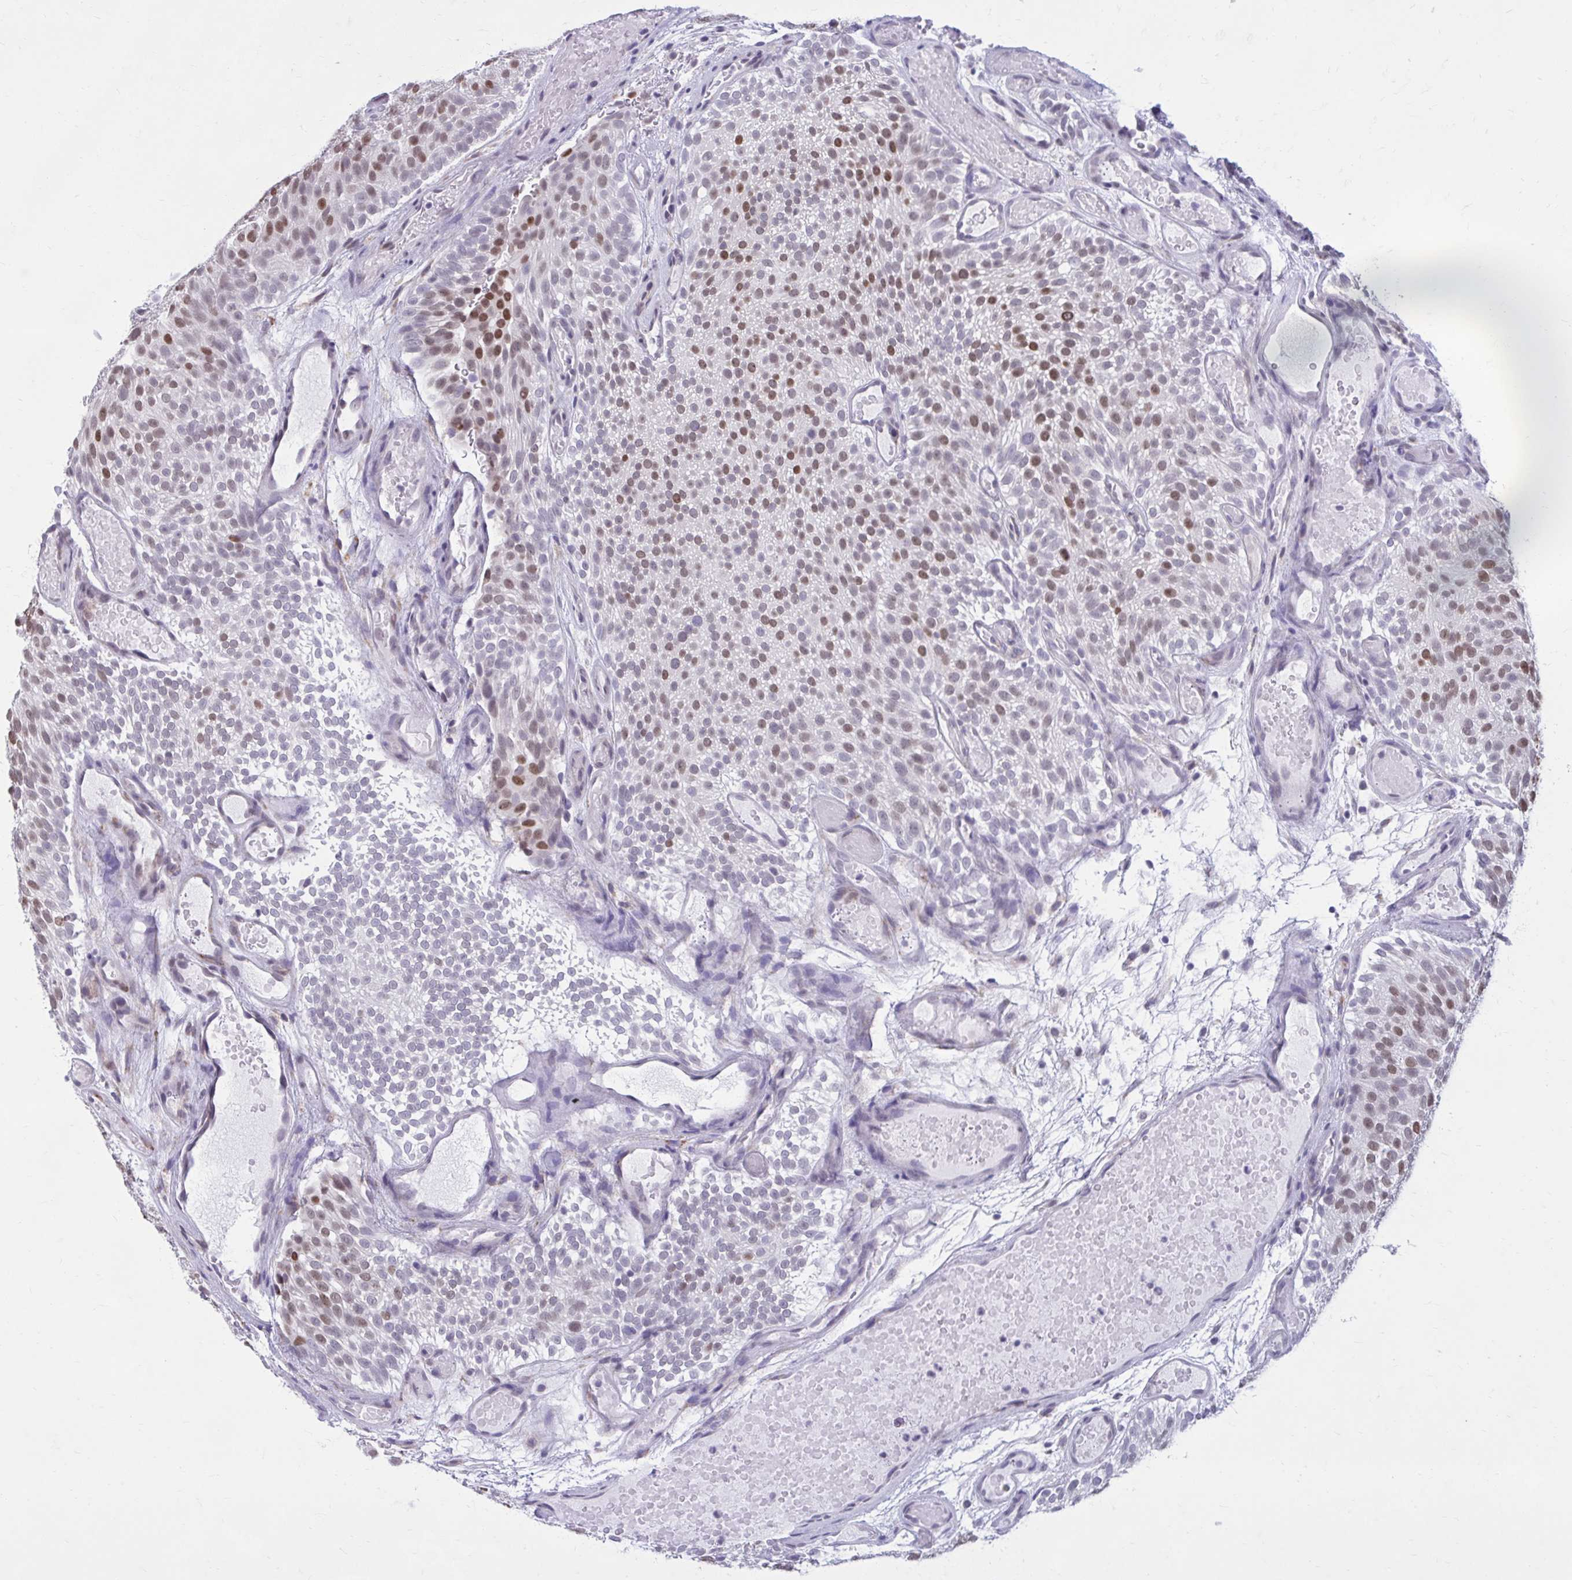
{"staining": {"intensity": "moderate", "quantity": "25%-75%", "location": "nuclear"}, "tissue": "urothelial cancer", "cell_type": "Tumor cells", "image_type": "cancer", "snomed": [{"axis": "morphology", "description": "Urothelial carcinoma, Low grade"}, {"axis": "topography", "description": "Urinary bladder"}], "caption": "Human low-grade urothelial carcinoma stained with a protein marker demonstrates moderate staining in tumor cells.", "gene": "PROSER1", "patient": {"sex": "male", "age": 78}}